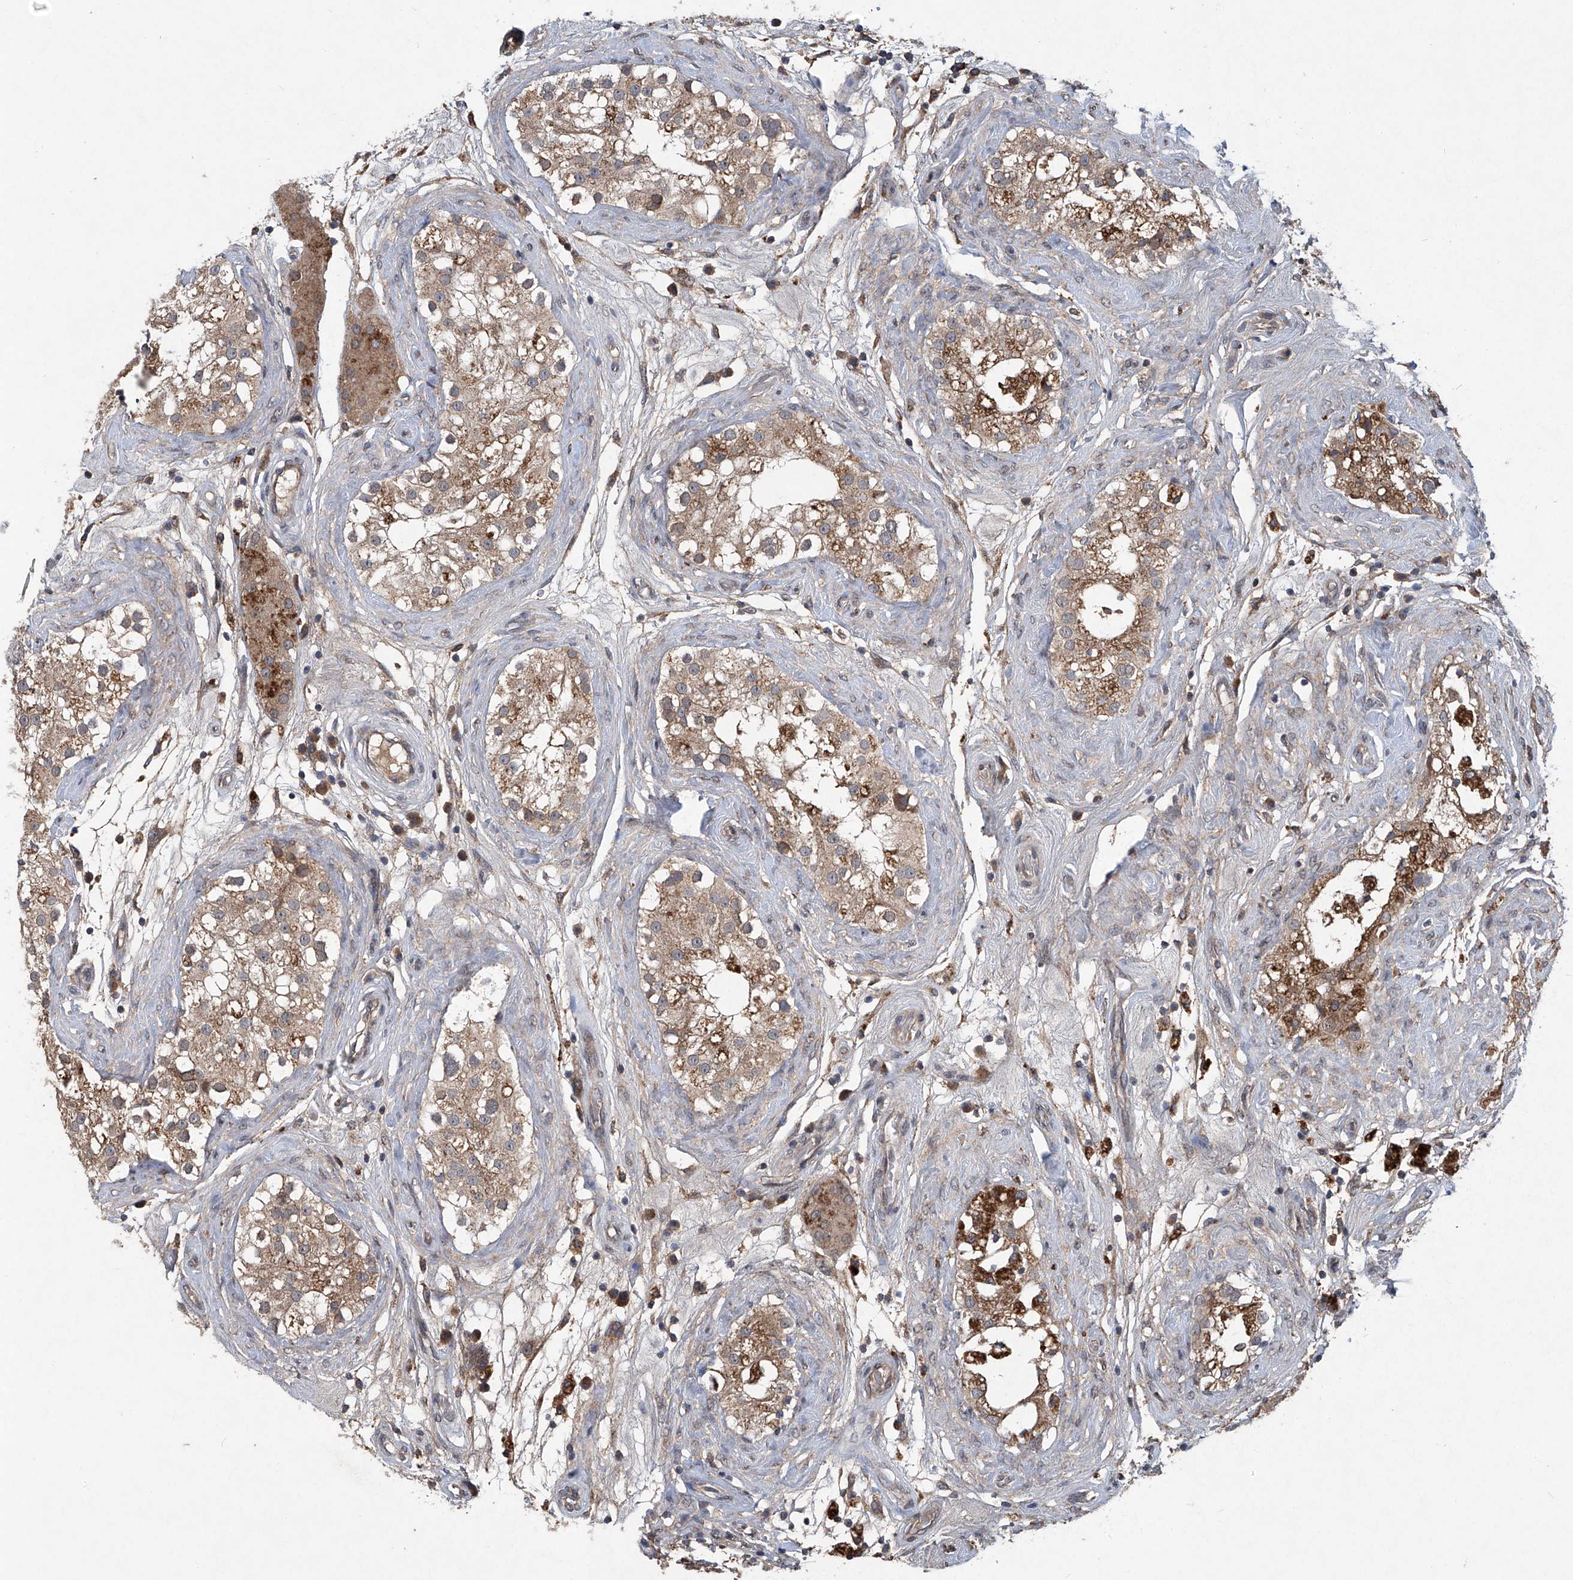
{"staining": {"intensity": "moderate", "quantity": ">75%", "location": "cytoplasmic/membranous"}, "tissue": "testis", "cell_type": "Cells in seminiferous ducts", "image_type": "normal", "snomed": [{"axis": "morphology", "description": "Normal tissue, NOS"}, {"axis": "topography", "description": "Testis"}], "caption": "Unremarkable testis was stained to show a protein in brown. There is medium levels of moderate cytoplasmic/membranous positivity in about >75% of cells in seminiferous ducts. The protein of interest is stained brown, and the nuclei are stained in blue (DAB (3,3'-diaminobenzidine) IHC with brightfield microscopy, high magnification).", "gene": "SUMF2", "patient": {"sex": "male", "age": 84}}